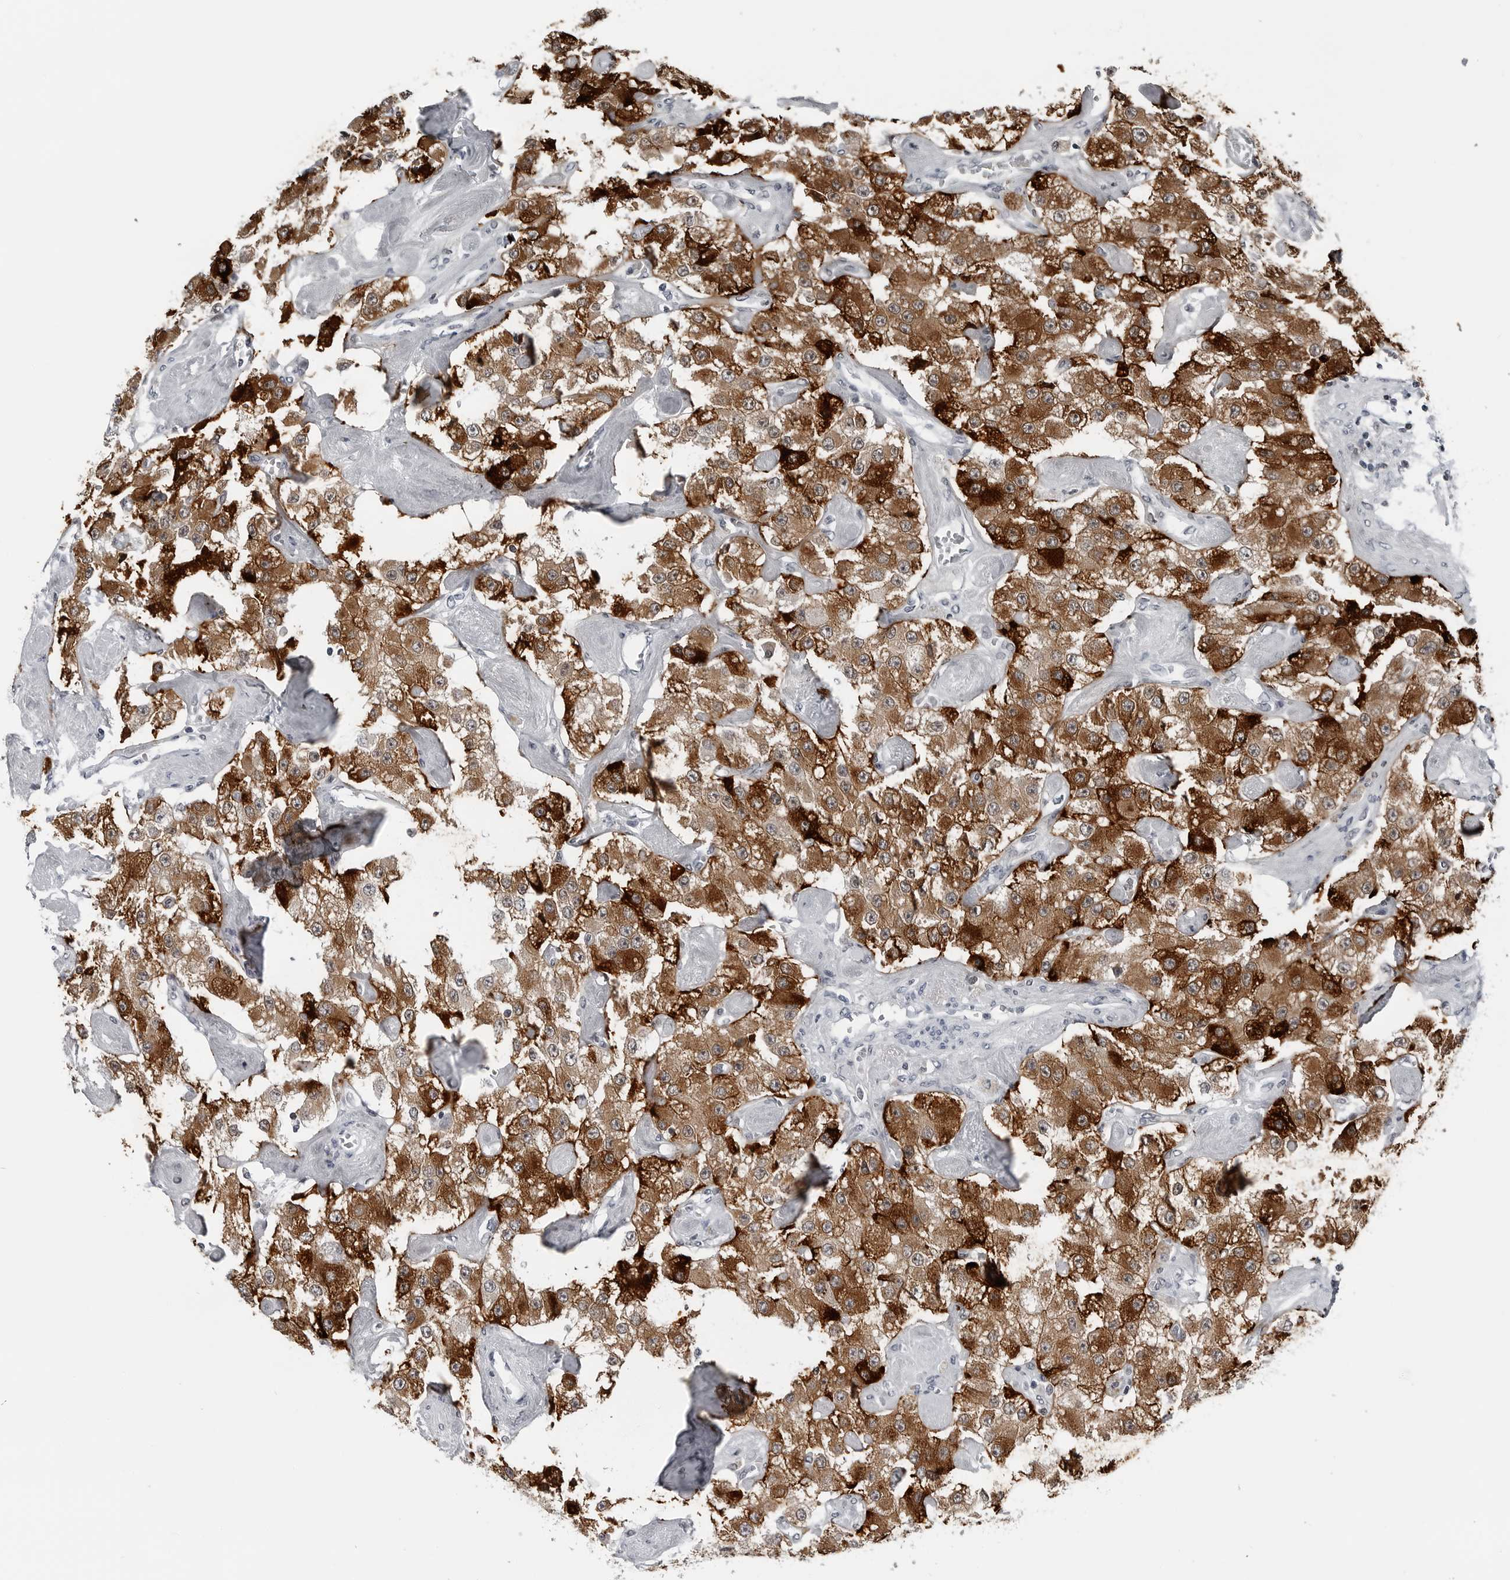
{"staining": {"intensity": "moderate", "quantity": ">75%", "location": "cytoplasmic/membranous"}, "tissue": "carcinoid", "cell_type": "Tumor cells", "image_type": "cancer", "snomed": [{"axis": "morphology", "description": "Carcinoid, malignant, NOS"}, {"axis": "topography", "description": "Pancreas"}], "caption": "Carcinoid tissue reveals moderate cytoplasmic/membranous expression in approximately >75% of tumor cells, visualized by immunohistochemistry. (DAB (3,3'-diaminobenzidine) IHC with brightfield microscopy, high magnification).", "gene": "SPINK1", "patient": {"sex": "male", "age": 41}}